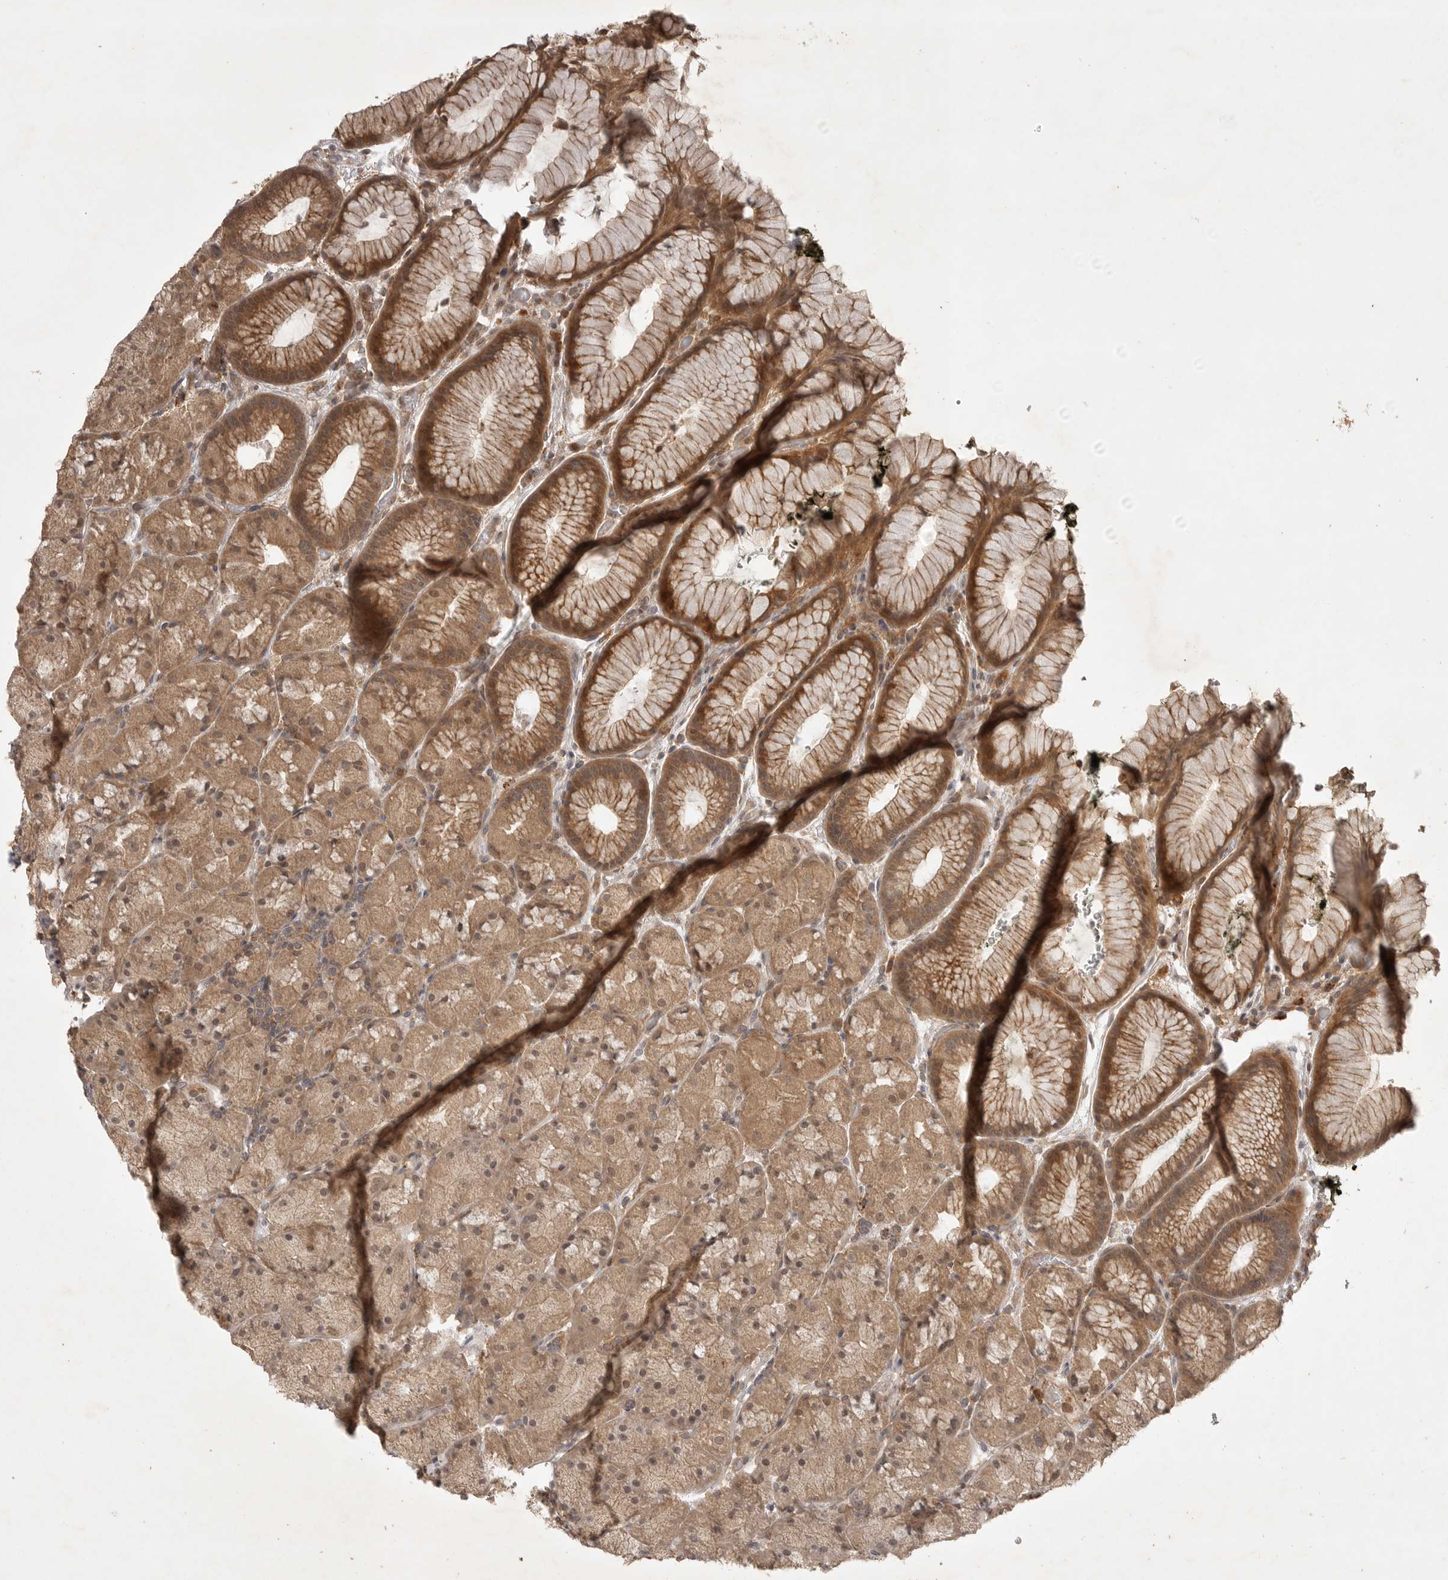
{"staining": {"intensity": "moderate", "quantity": ">75%", "location": "cytoplasmic/membranous"}, "tissue": "stomach", "cell_type": "Glandular cells", "image_type": "normal", "snomed": [{"axis": "morphology", "description": "Normal tissue, NOS"}, {"axis": "topography", "description": "Stomach, upper"}, {"axis": "topography", "description": "Stomach"}], "caption": "Glandular cells show medium levels of moderate cytoplasmic/membranous staining in approximately >75% of cells in normal human stomach.", "gene": "ZNF232", "patient": {"sex": "male", "age": 48}}